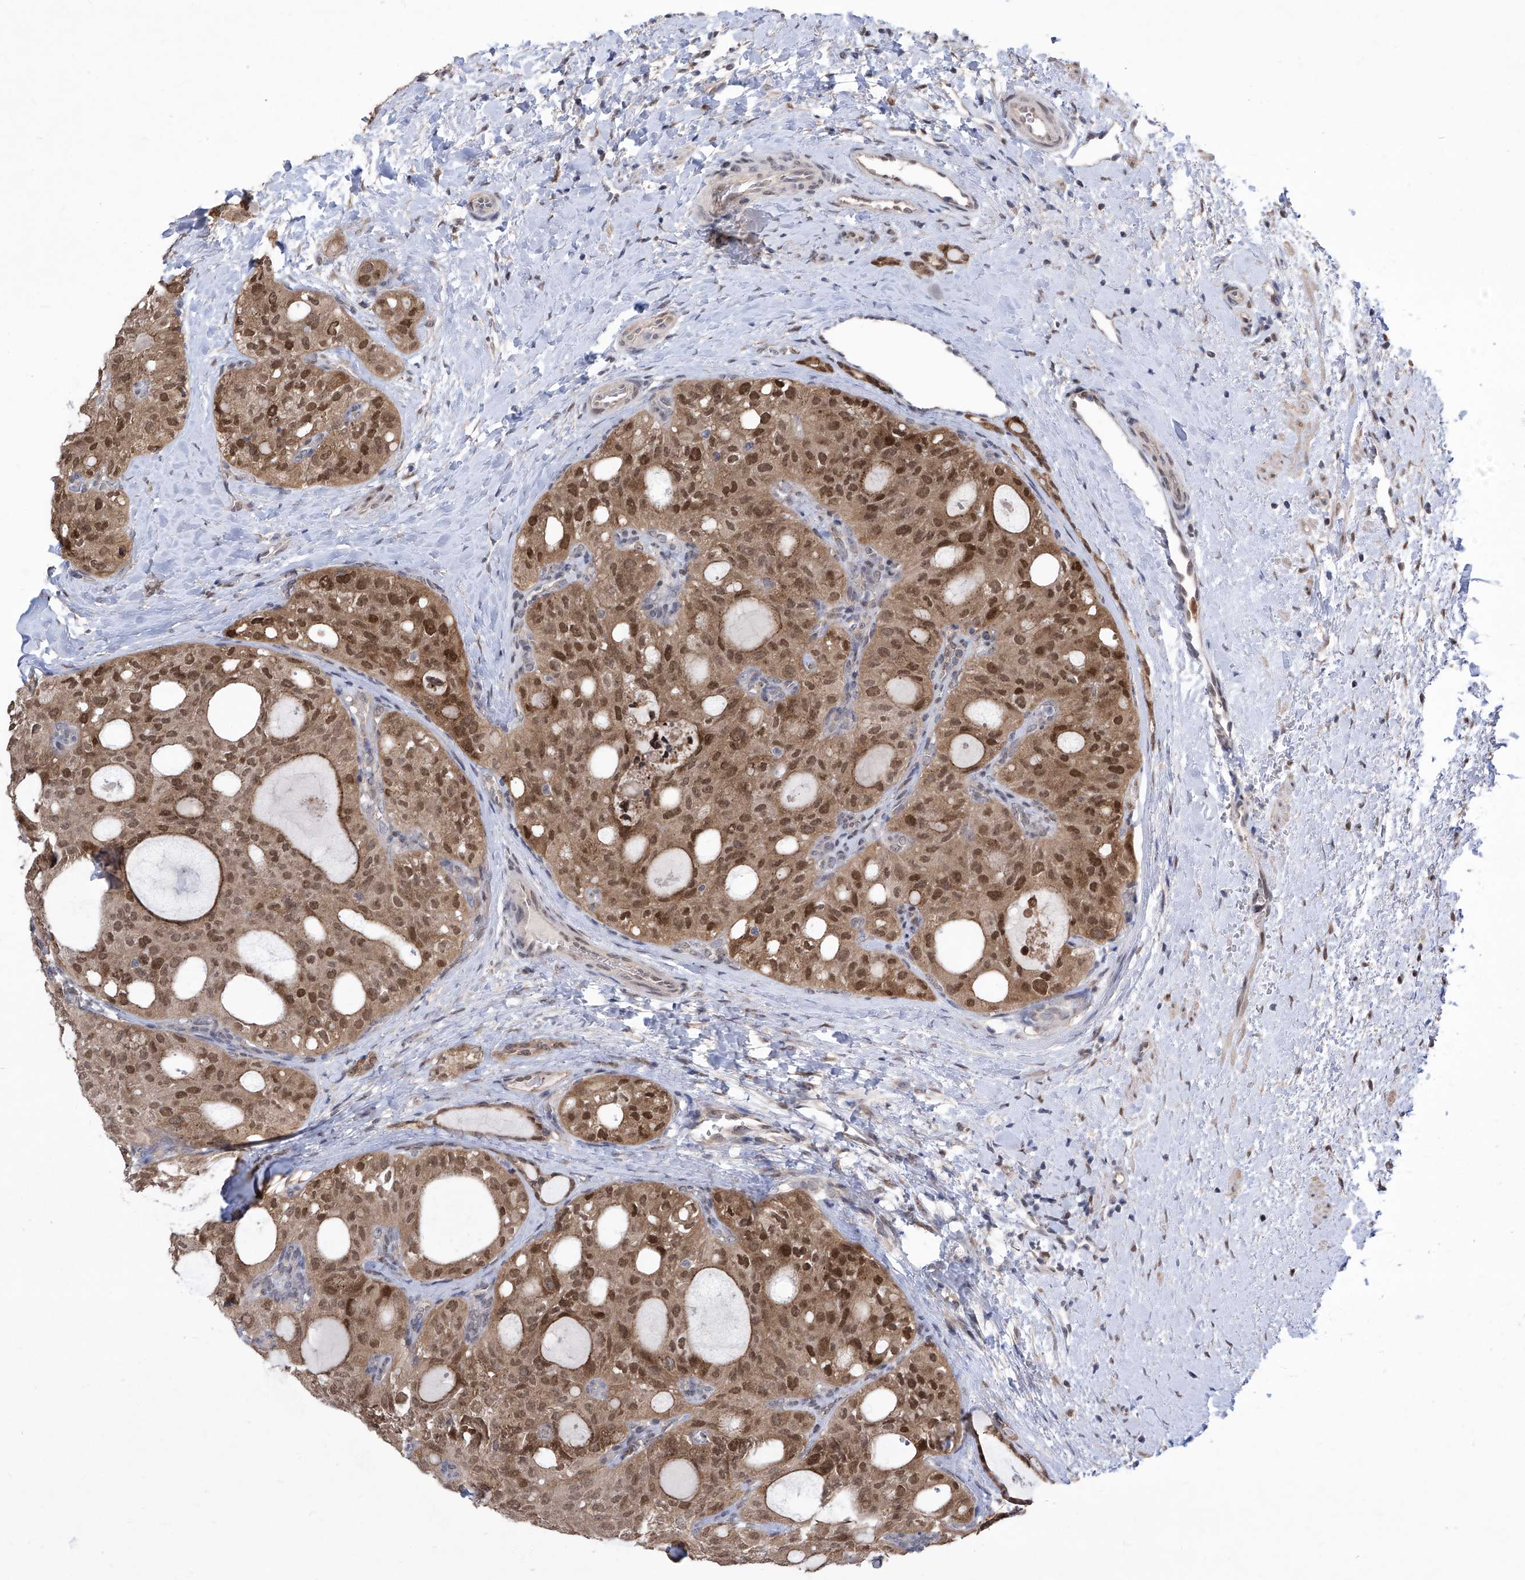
{"staining": {"intensity": "moderate", "quantity": ">75%", "location": "cytoplasmic/membranous,nuclear"}, "tissue": "thyroid cancer", "cell_type": "Tumor cells", "image_type": "cancer", "snomed": [{"axis": "morphology", "description": "Follicular adenoma carcinoma, NOS"}, {"axis": "topography", "description": "Thyroid gland"}], "caption": "Thyroid follicular adenoma carcinoma stained with DAB (3,3'-diaminobenzidine) immunohistochemistry shows medium levels of moderate cytoplasmic/membranous and nuclear expression in approximately >75% of tumor cells.", "gene": "CETN2", "patient": {"sex": "male", "age": 75}}